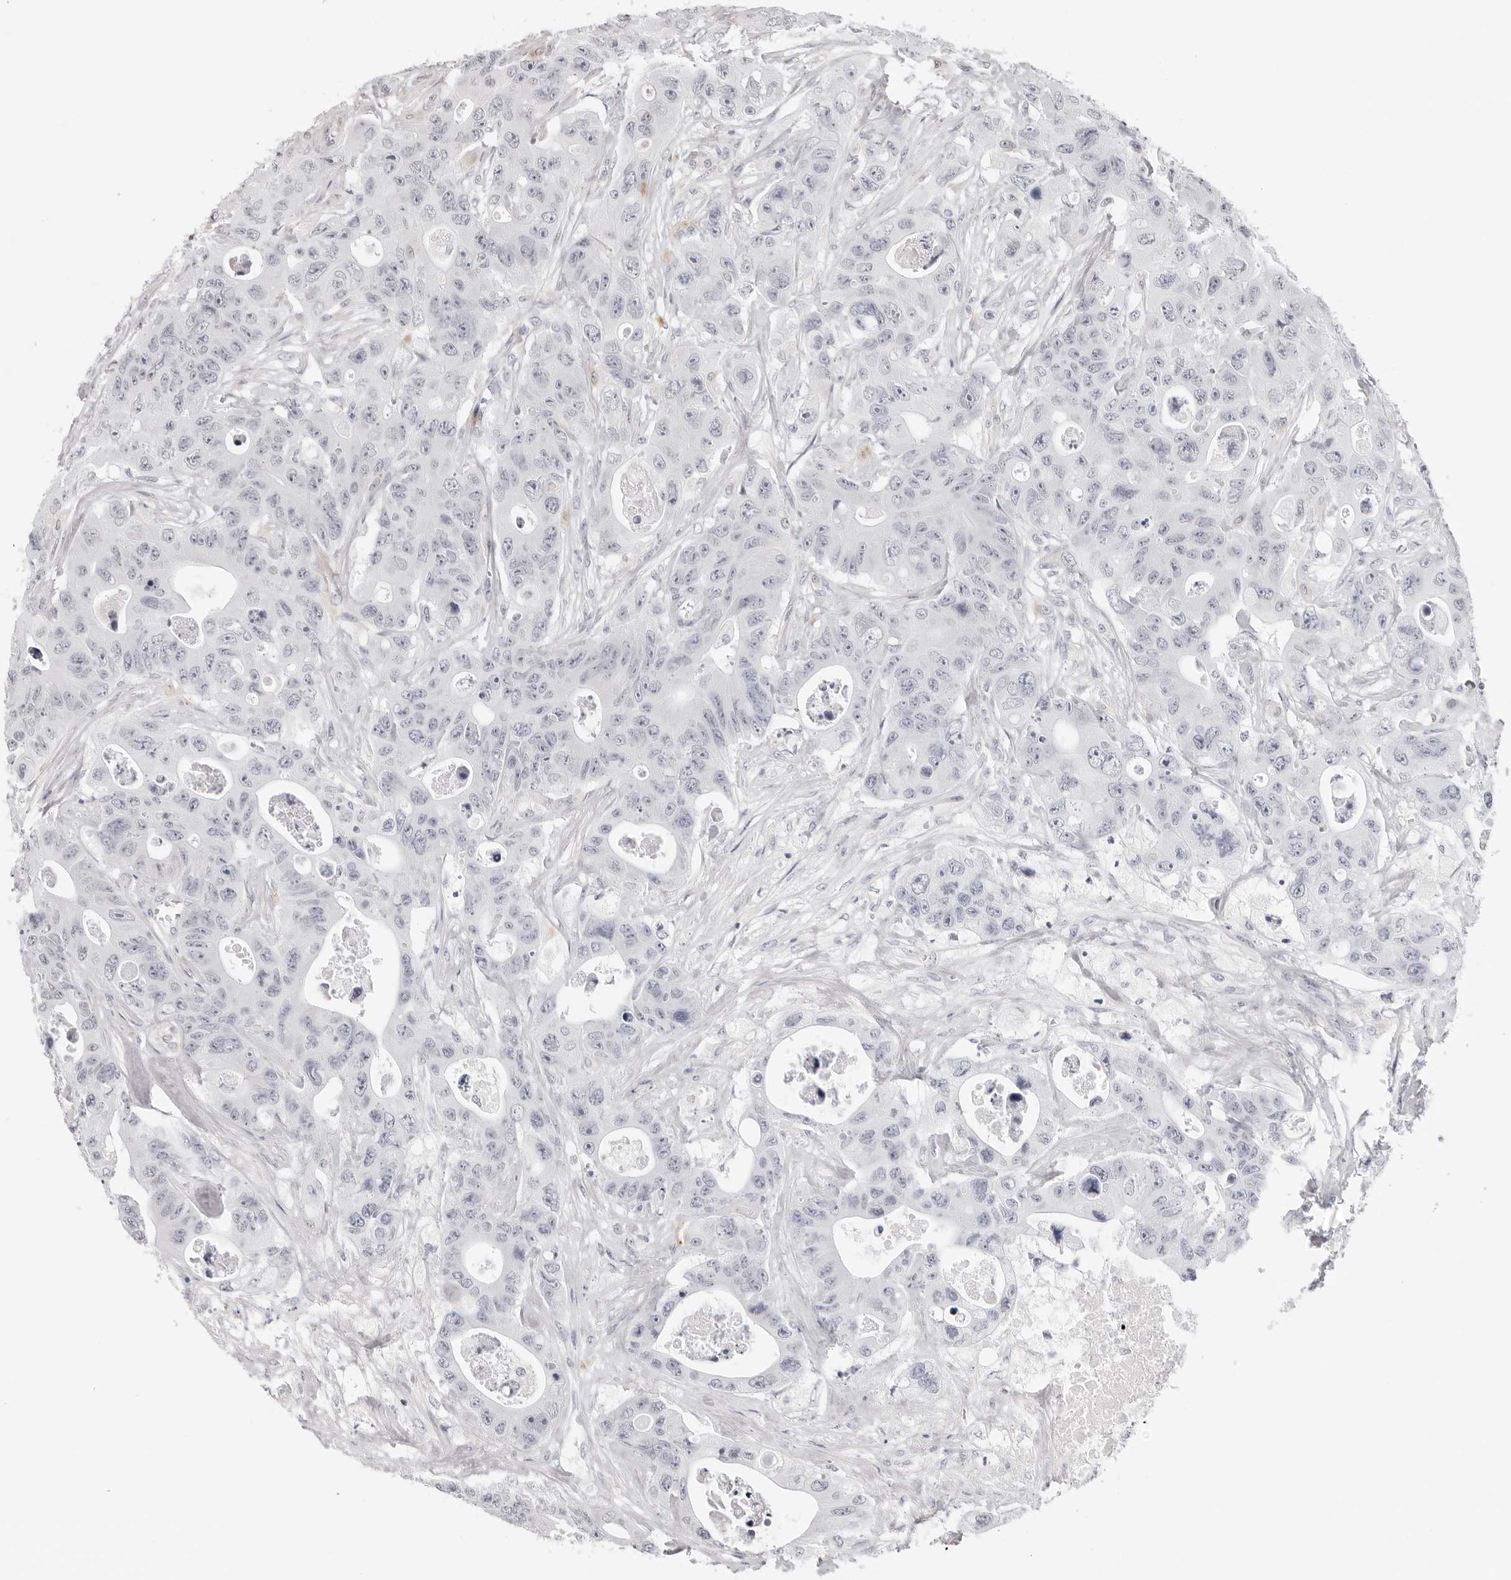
{"staining": {"intensity": "negative", "quantity": "none", "location": "none"}, "tissue": "colorectal cancer", "cell_type": "Tumor cells", "image_type": "cancer", "snomed": [{"axis": "morphology", "description": "Adenocarcinoma, NOS"}, {"axis": "topography", "description": "Colon"}], "caption": "Immunohistochemistry (IHC) photomicrograph of human colorectal adenocarcinoma stained for a protein (brown), which shows no expression in tumor cells.", "gene": "STRADB", "patient": {"sex": "female", "age": 46}}